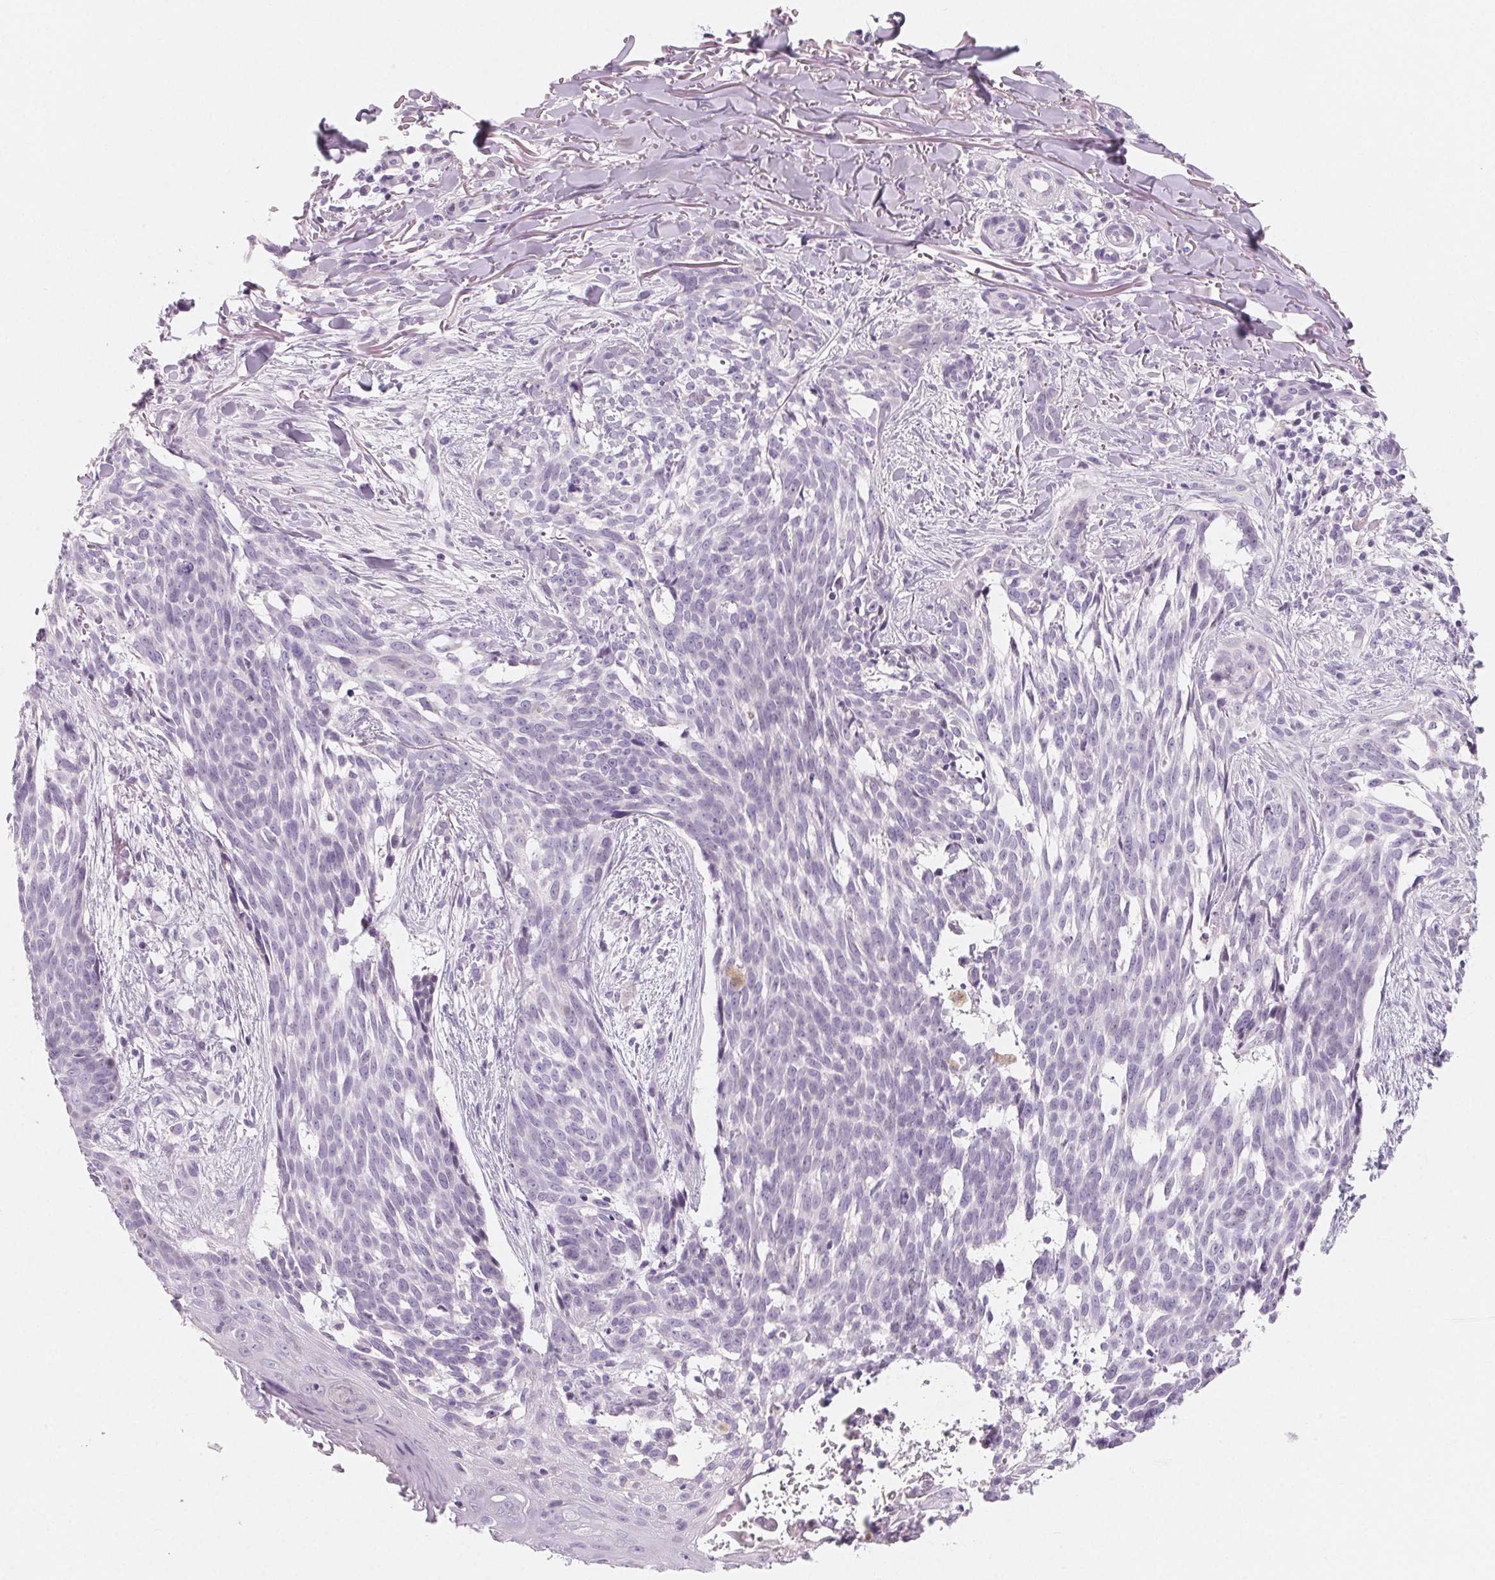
{"staining": {"intensity": "negative", "quantity": "none", "location": "none"}, "tissue": "skin cancer", "cell_type": "Tumor cells", "image_type": "cancer", "snomed": [{"axis": "morphology", "description": "Basal cell carcinoma"}, {"axis": "topography", "description": "Skin"}], "caption": "Tumor cells show no significant protein expression in skin cancer (basal cell carcinoma).", "gene": "SH3GL2", "patient": {"sex": "male", "age": 88}}